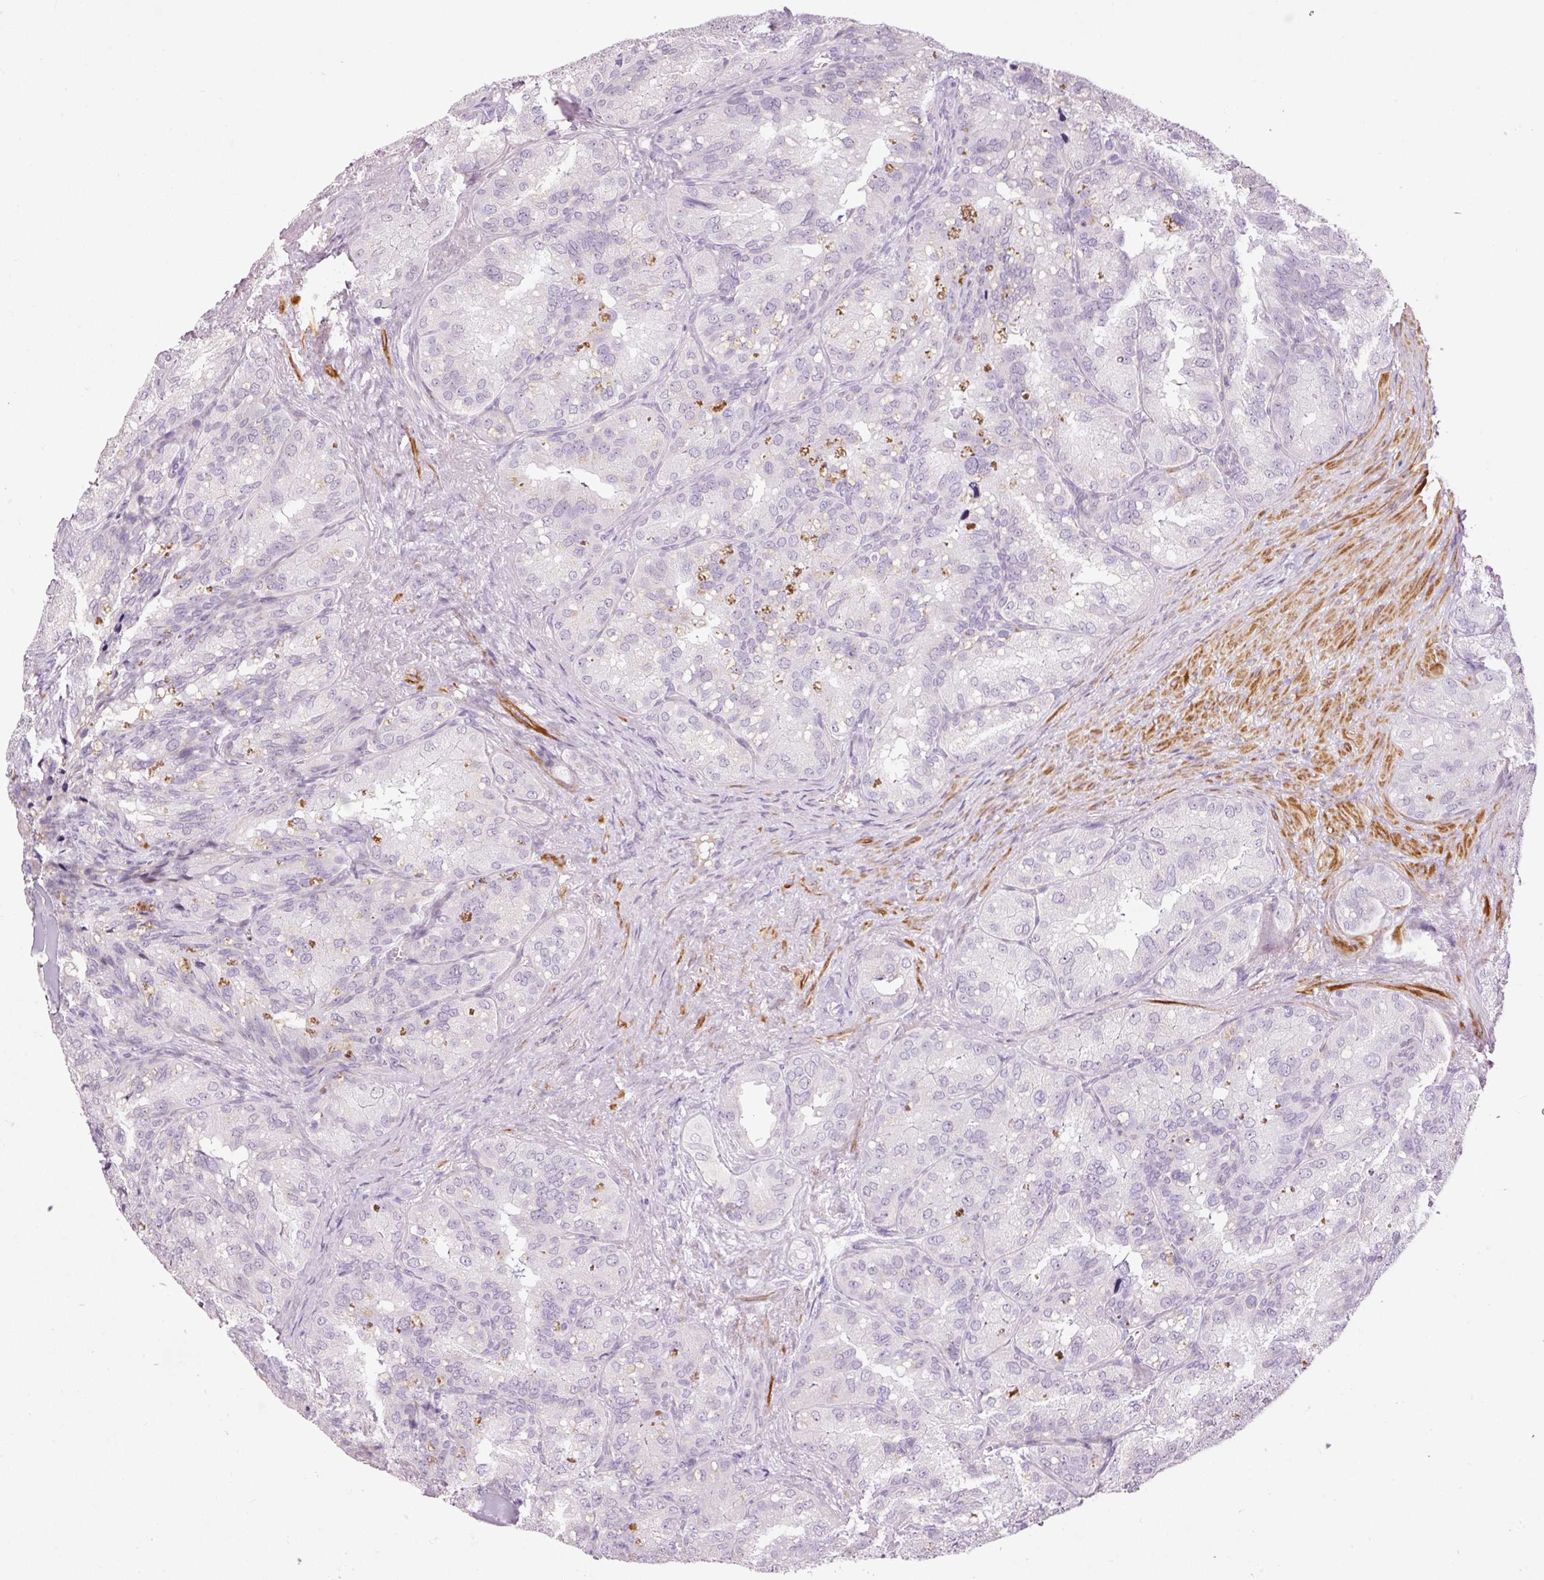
{"staining": {"intensity": "negative", "quantity": "none", "location": "none"}, "tissue": "seminal vesicle", "cell_type": "Glandular cells", "image_type": "normal", "snomed": [{"axis": "morphology", "description": "Normal tissue, NOS"}, {"axis": "topography", "description": "Seminal veicle"}], "caption": "The micrograph demonstrates no staining of glandular cells in normal seminal vesicle. Brightfield microscopy of IHC stained with DAB (3,3'-diaminobenzidine) (brown) and hematoxylin (blue), captured at high magnification.", "gene": "HNF1A", "patient": {"sex": "male", "age": 69}}